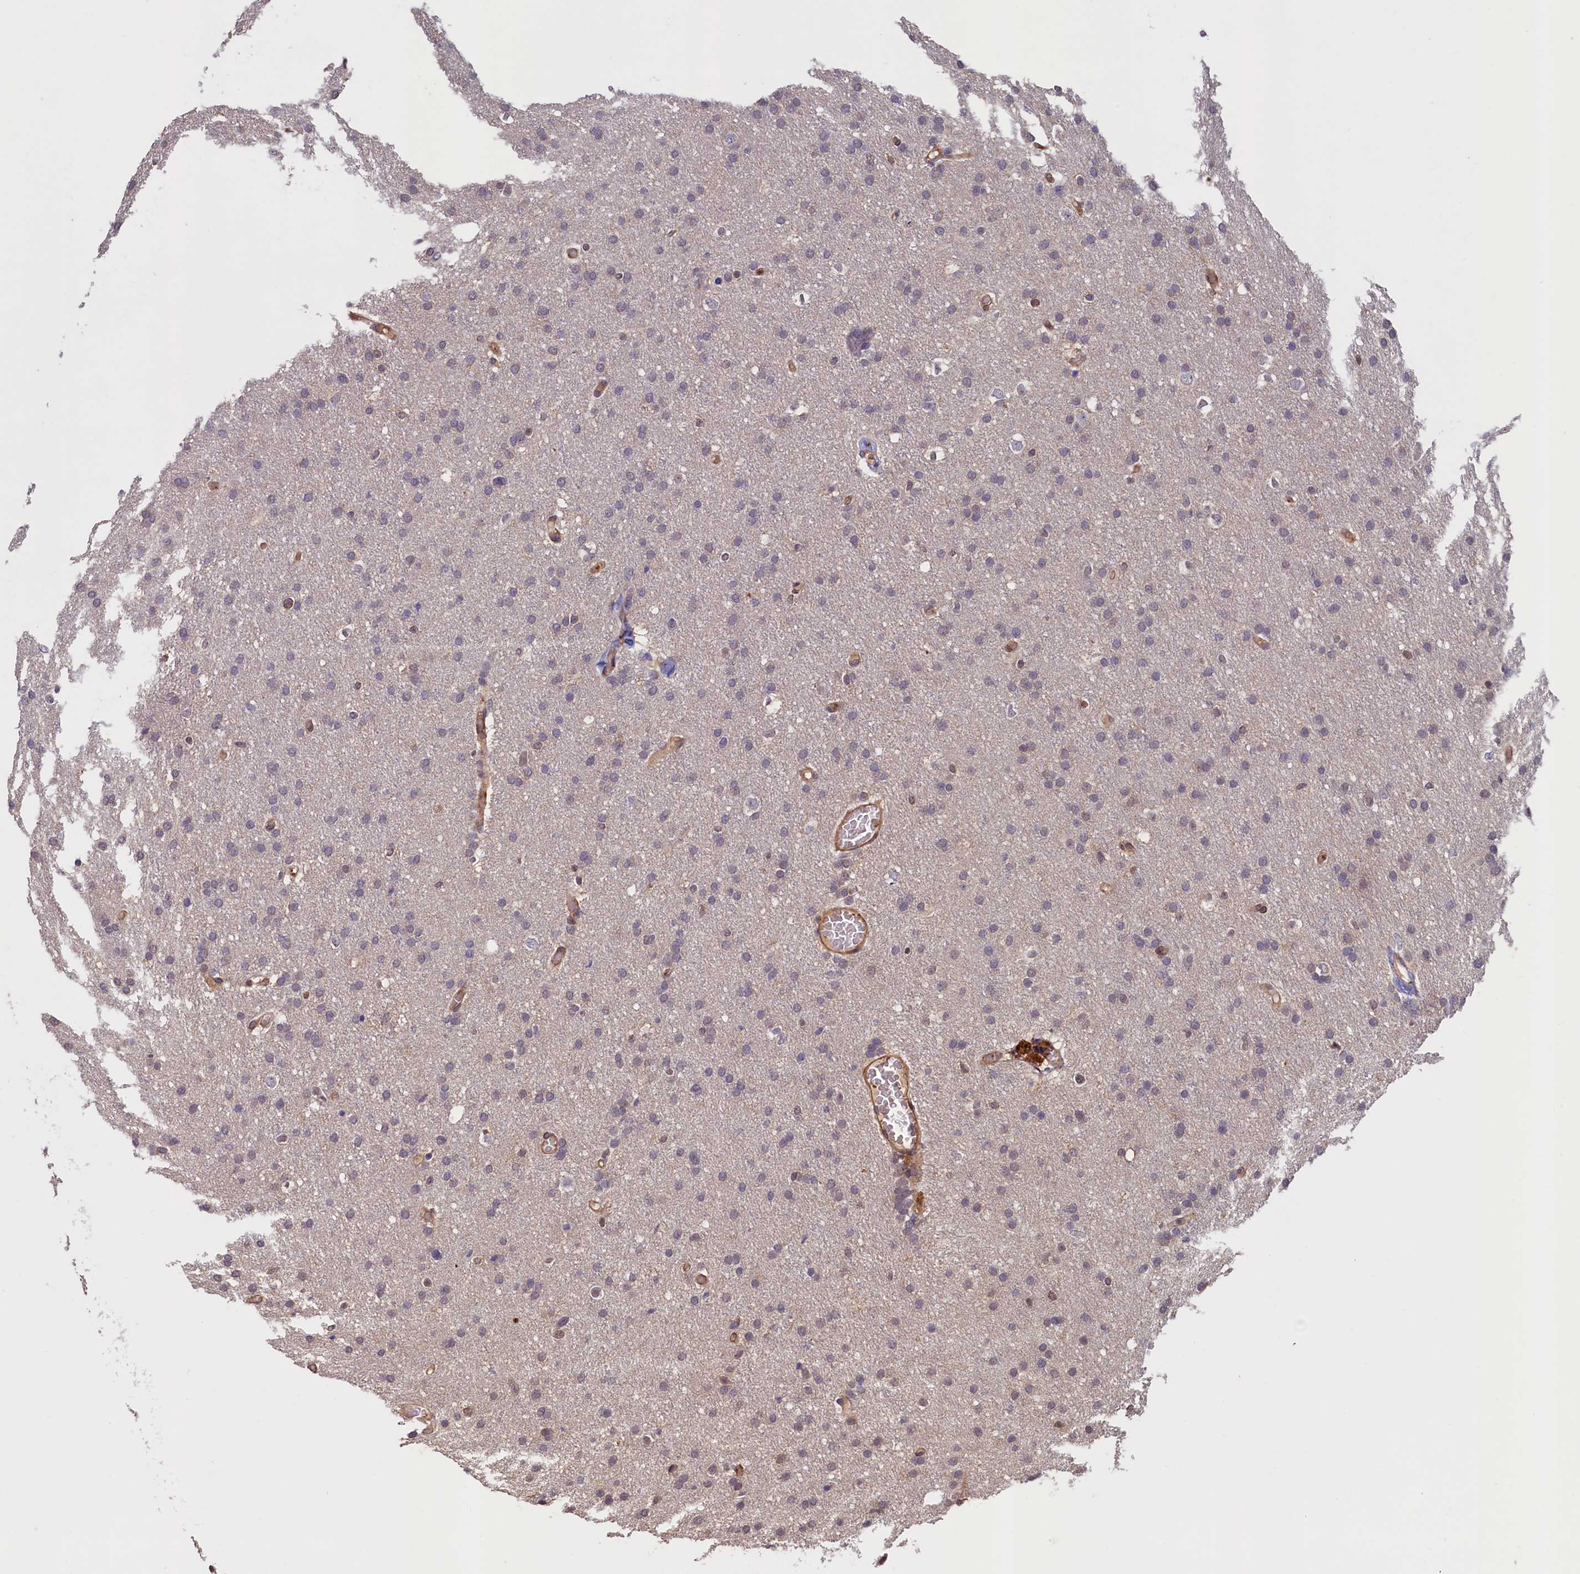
{"staining": {"intensity": "negative", "quantity": "none", "location": "none"}, "tissue": "glioma", "cell_type": "Tumor cells", "image_type": "cancer", "snomed": [{"axis": "morphology", "description": "Glioma, malignant, High grade"}, {"axis": "topography", "description": "Cerebral cortex"}], "caption": "An immunohistochemistry (IHC) image of glioma is shown. There is no staining in tumor cells of glioma.", "gene": "DUOXA1", "patient": {"sex": "female", "age": 36}}